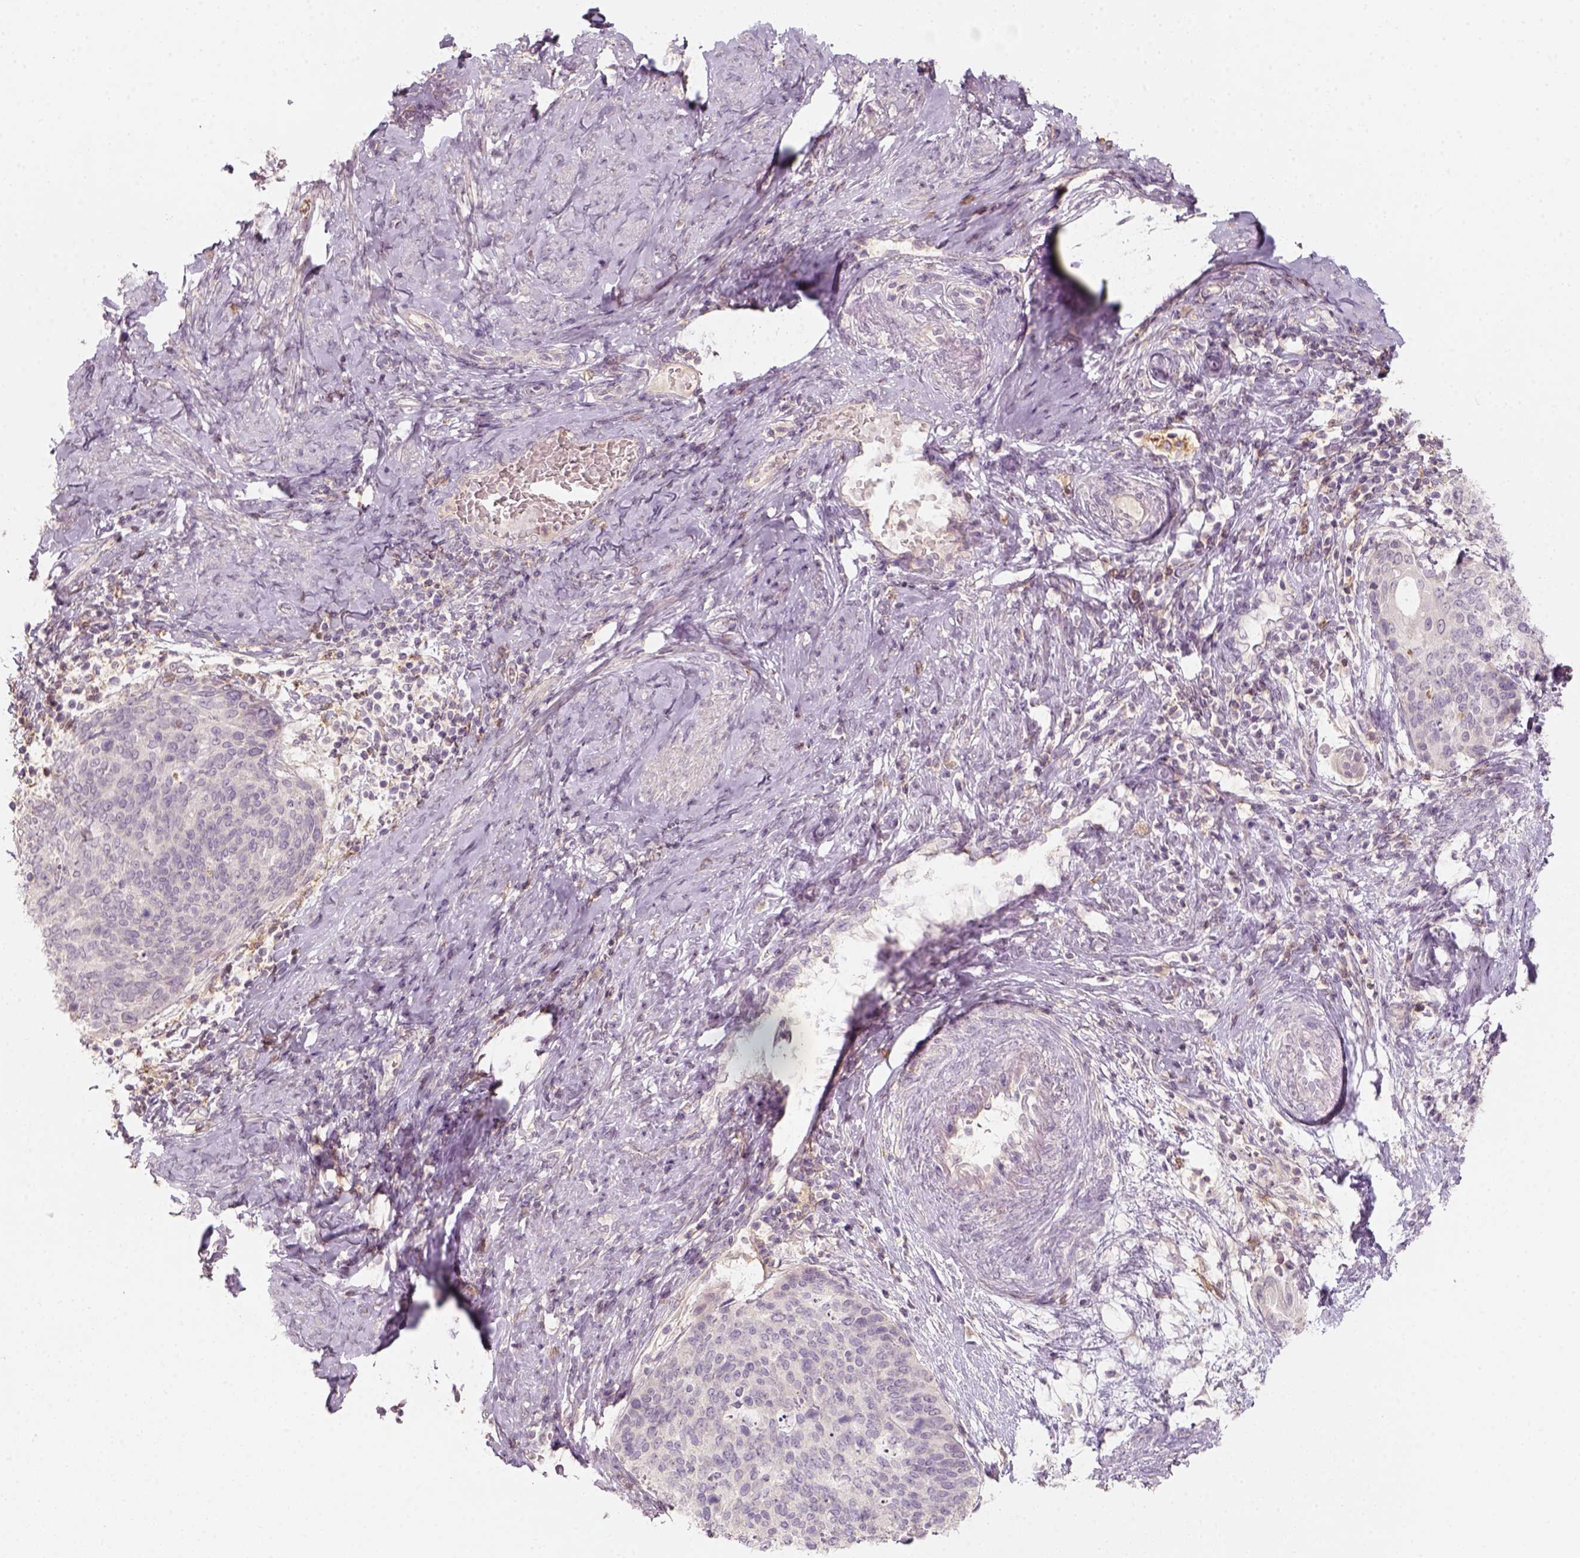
{"staining": {"intensity": "weak", "quantity": "<25%", "location": "cytoplasmic/membranous"}, "tissue": "cervical cancer", "cell_type": "Tumor cells", "image_type": "cancer", "snomed": [{"axis": "morphology", "description": "Squamous cell carcinoma, NOS"}, {"axis": "topography", "description": "Cervix"}], "caption": "IHC of cervical squamous cell carcinoma shows no positivity in tumor cells. (DAB (3,3'-diaminobenzidine) immunohistochemistry visualized using brightfield microscopy, high magnification).", "gene": "AQP9", "patient": {"sex": "female", "age": 69}}